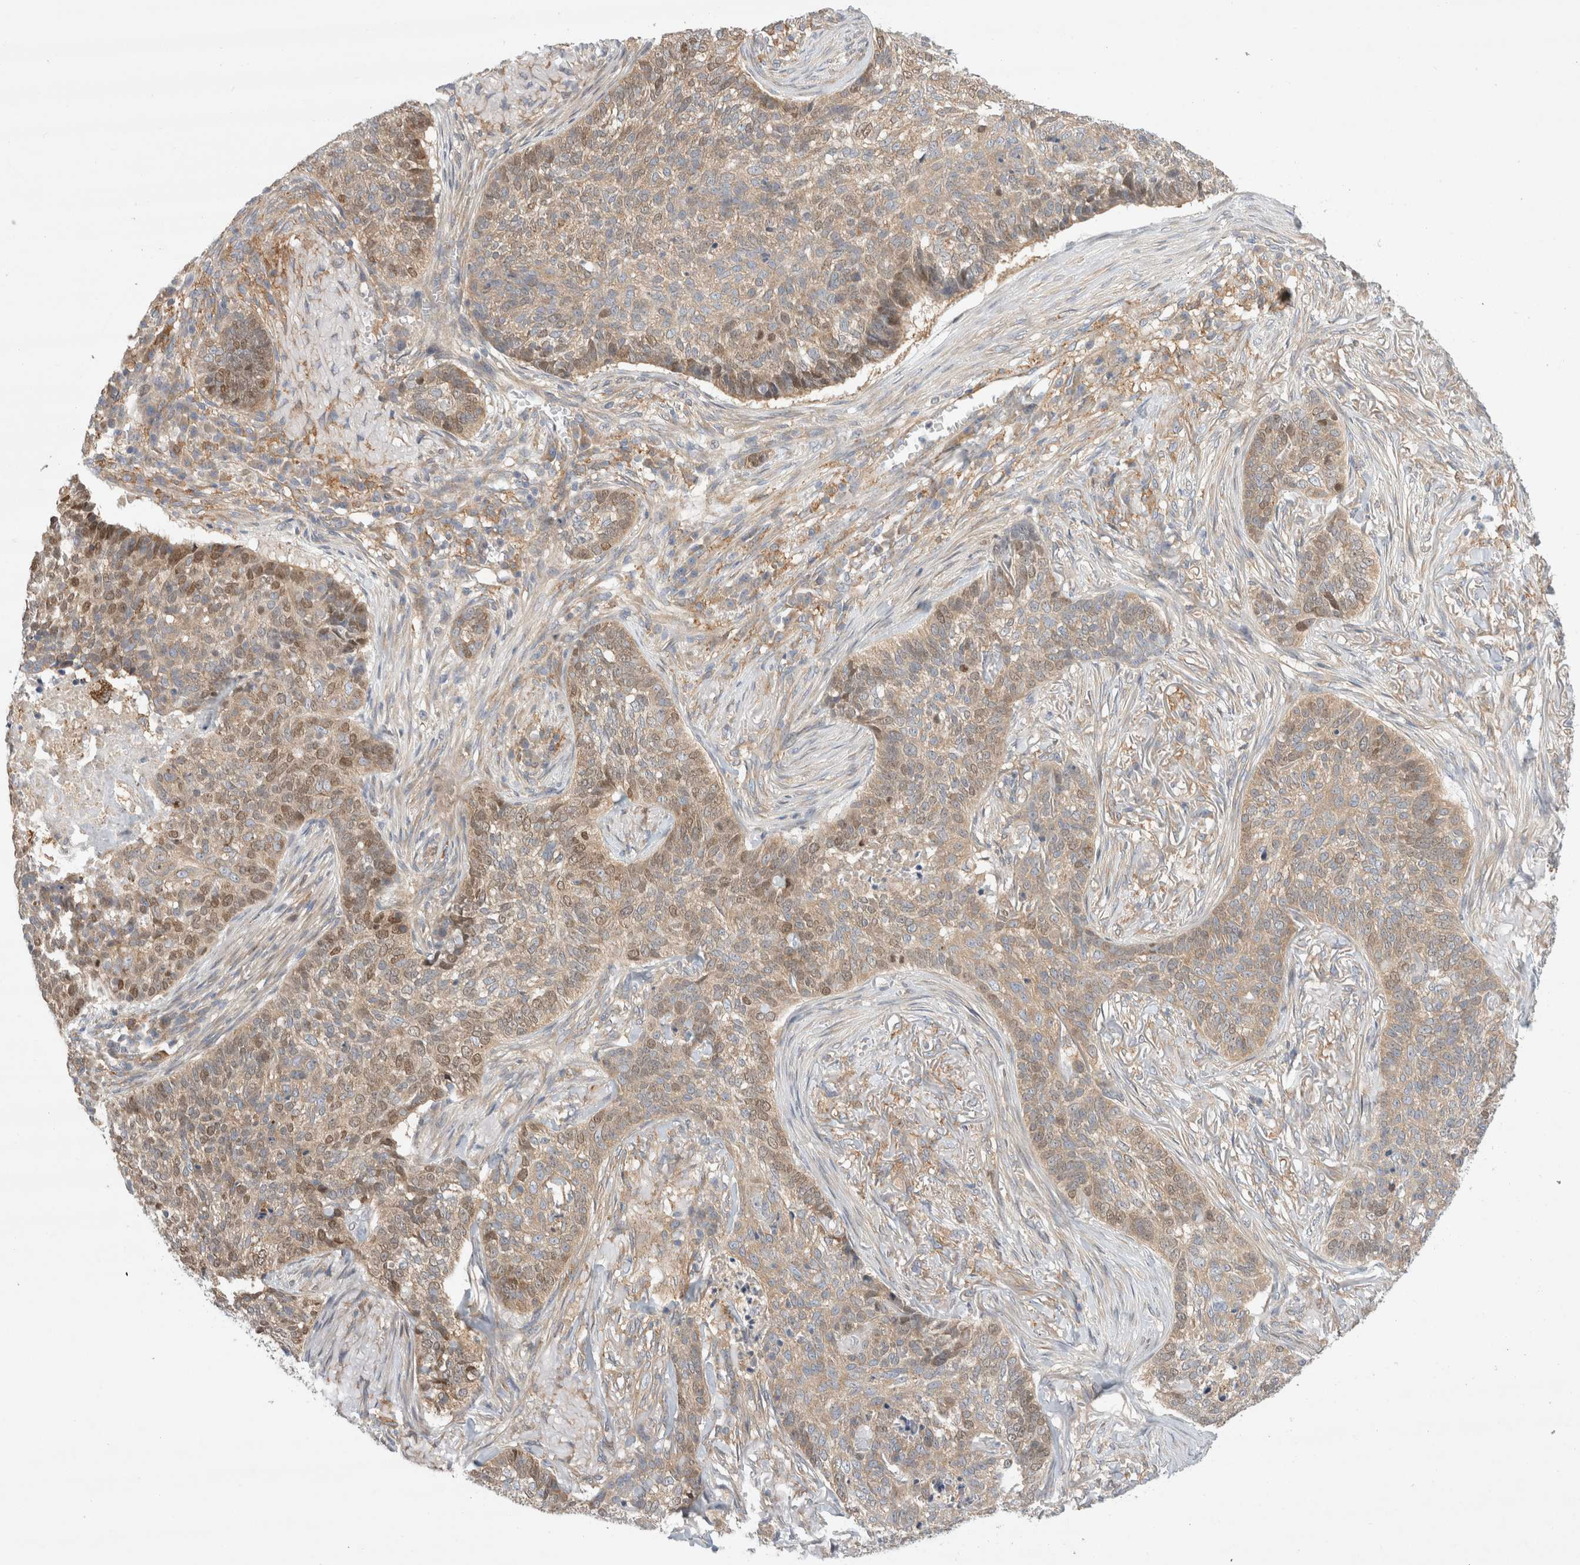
{"staining": {"intensity": "moderate", "quantity": ">75%", "location": "cytoplasmic/membranous,nuclear"}, "tissue": "skin cancer", "cell_type": "Tumor cells", "image_type": "cancer", "snomed": [{"axis": "morphology", "description": "Basal cell carcinoma"}, {"axis": "topography", "description": "Skin"}], "caption": "A micrograph of human skin cancer (basal cell carcinoma) stained for a protein reveals moderate cytoplasmic/membranous and nuclear brown staining in tumor cells.", "gene": "CDCA7L", "patient": {"sex": "male", "age": 85}}